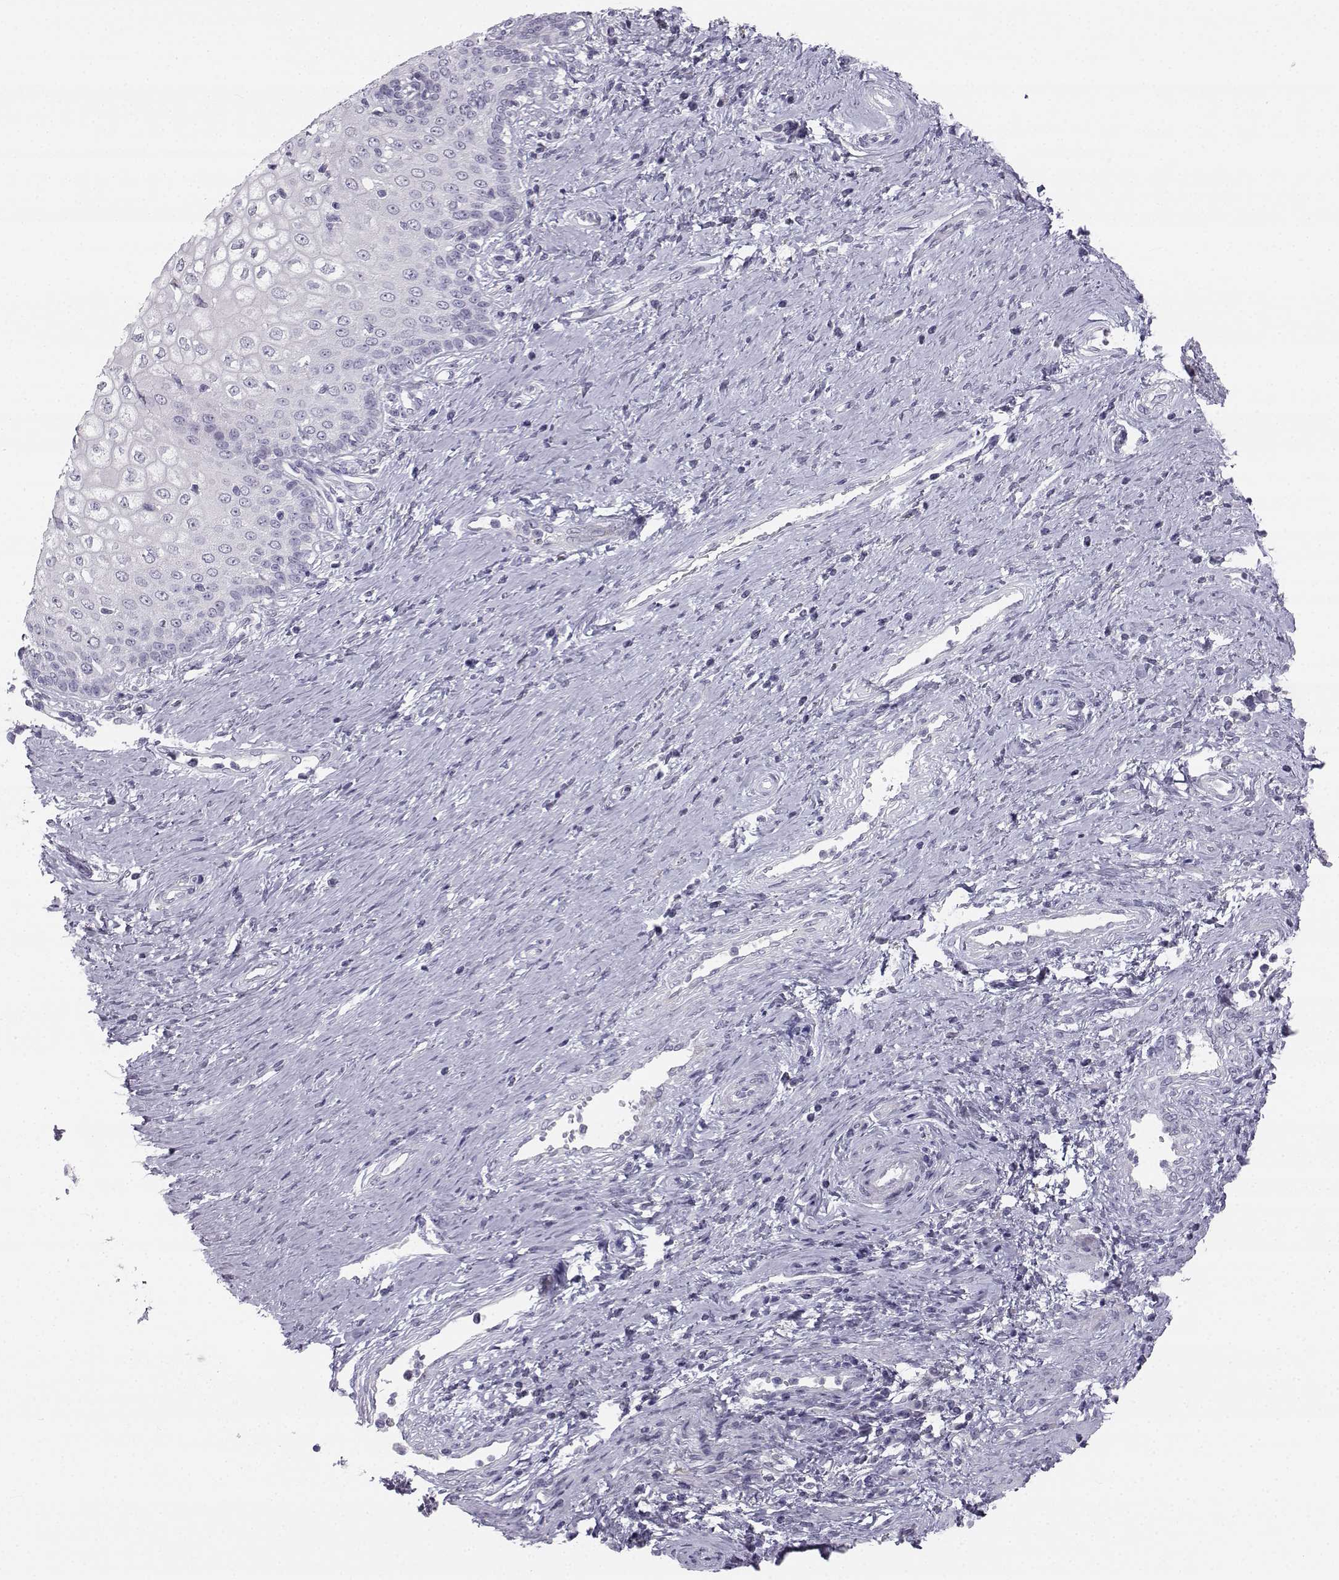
{"staining": {"intensity": "negative", "quantity": "none", "location": "none"}, "tissue": "cervical cancer", "cell_type": "Tumor cells", "image_type": "cancer", "snomed": [{"axis": "morphology", "description": "Squamous cell carcinoma, NOS"}, {"axis": "topography", "description": "Cervix"}], "caption": "Immunohistochemical staining of cervical cancer demonstrates no significant staining in tumor cells. The staining is performed using DAB brown chromogen with nuclei counter-stained in using hematoxylin.", "gene": "SYCE1", "patient": {"sex": "female", "age": 26}}